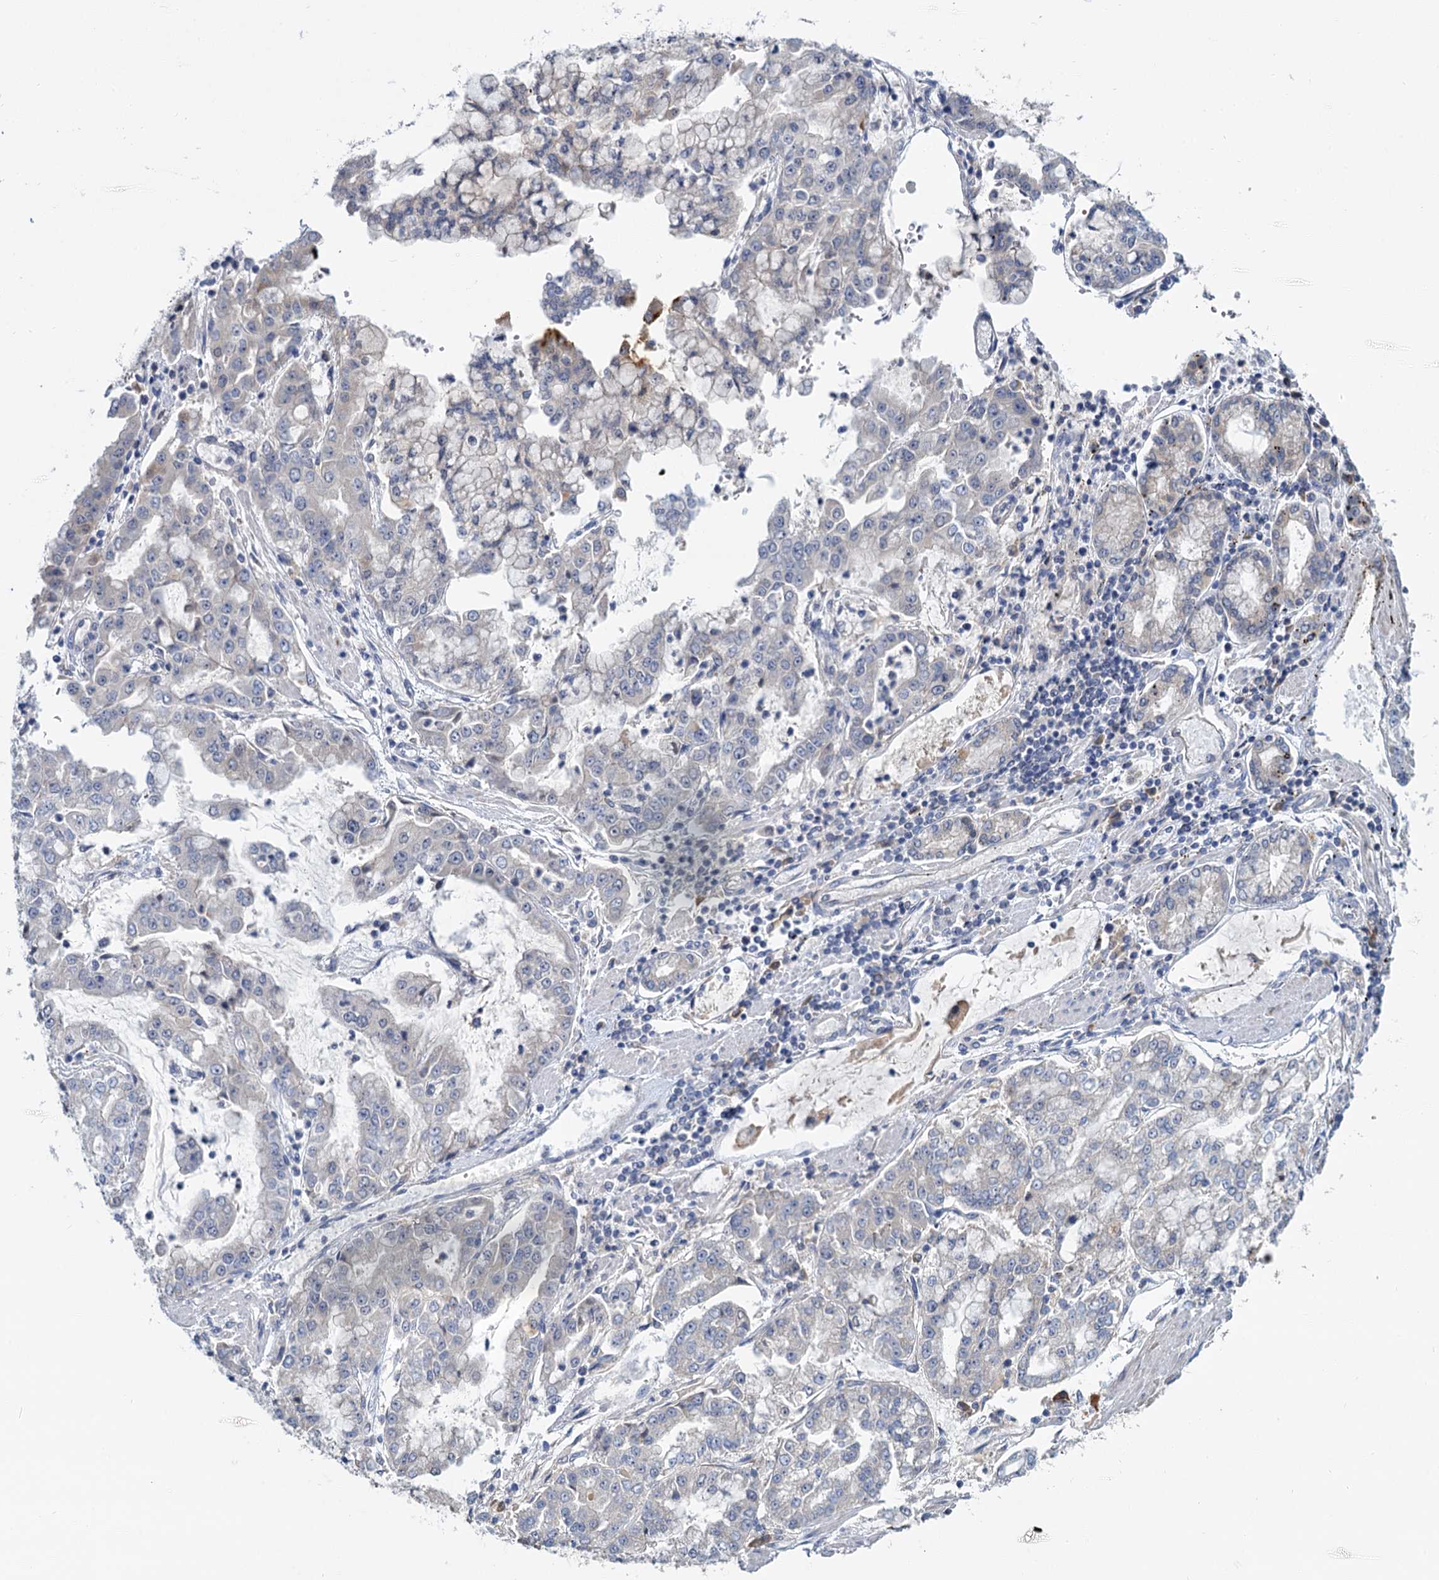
{"staining": {"intensity": "negative", "quantity": "none", "location": "none"}, "tissue": "stomach cancer", "cell_type": "Tumor cells", "image_type": "cancer", "snomed": [{"axis": "morphology", "description": "Adenocarcinoma, NOS"}, {"axis": "topography", "description": "Stomach"}], "caption": "The micrograph exhibits no significant positivity in tumor cells of stomach cancer.", "gene": "ANKRD42", "patient": {"sex": "male", "age": 76}}